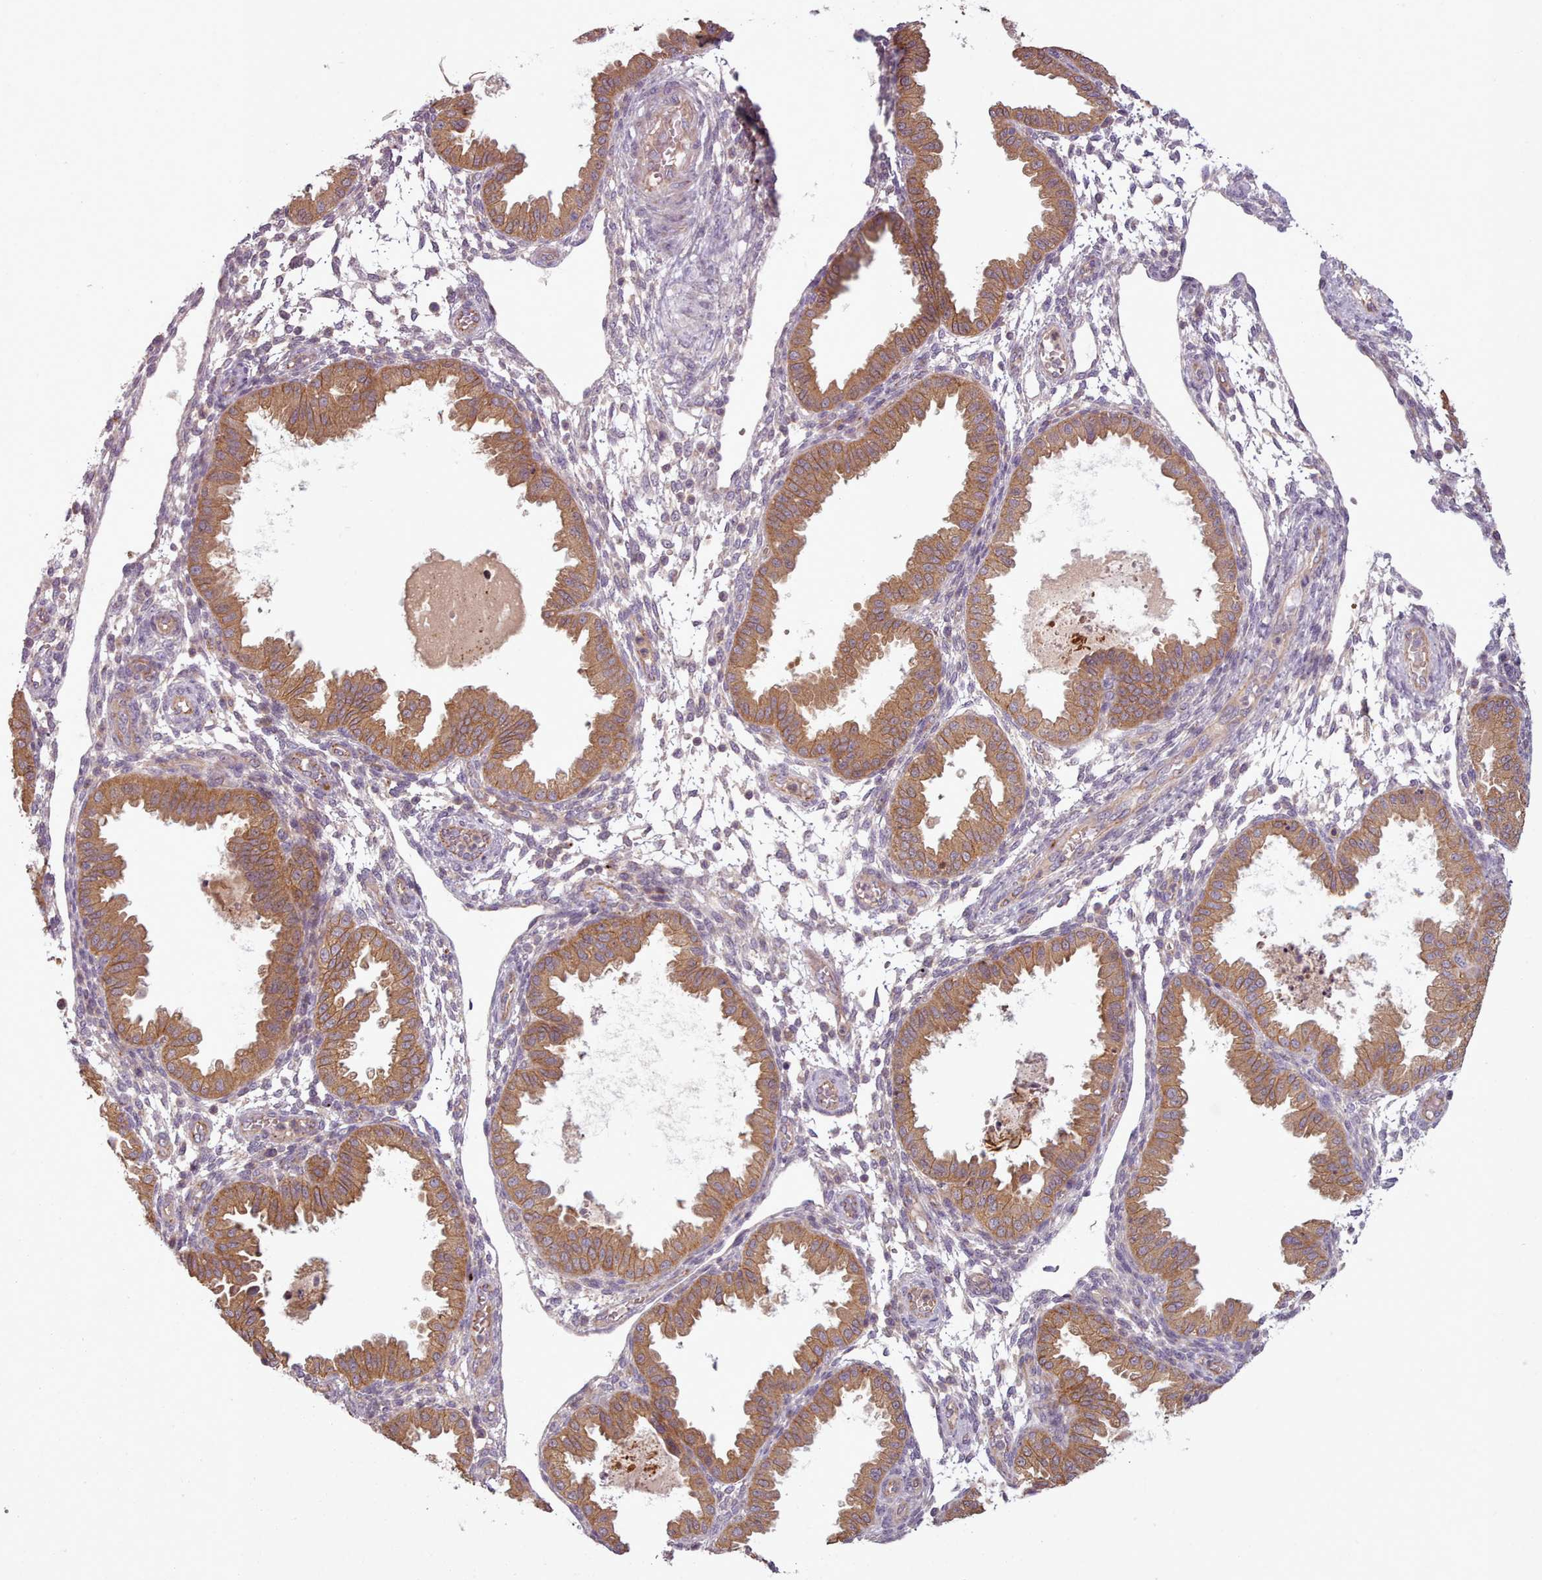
{"staining": {"intensity": "negative", "quantity": "none", "location": "none"}, "tissue": "endometrium", "cell_type": "Cells in endometrial stroma", "image_type": "normal", "snomed": [{"axis": "morphology", "description": "Normal tissue, NOS"}, {"axis": "topography", "description": "Endometrium"}], "caption": "High magnification brightfield microscopy of benign endometrium stained with DAB (brown) and counterstained with hematoxylin (blue): cells in endometrial stroma show no significant expression. Brightfield microscopy of immunohistochemistry (IHC) stained with DAB (3,3'-diaminobenzidine) (brown) and hematoxylin (blue), captured at high magnification.", "gene": "NT5DC2", "patient": {"sex": "female", "age": 33}}